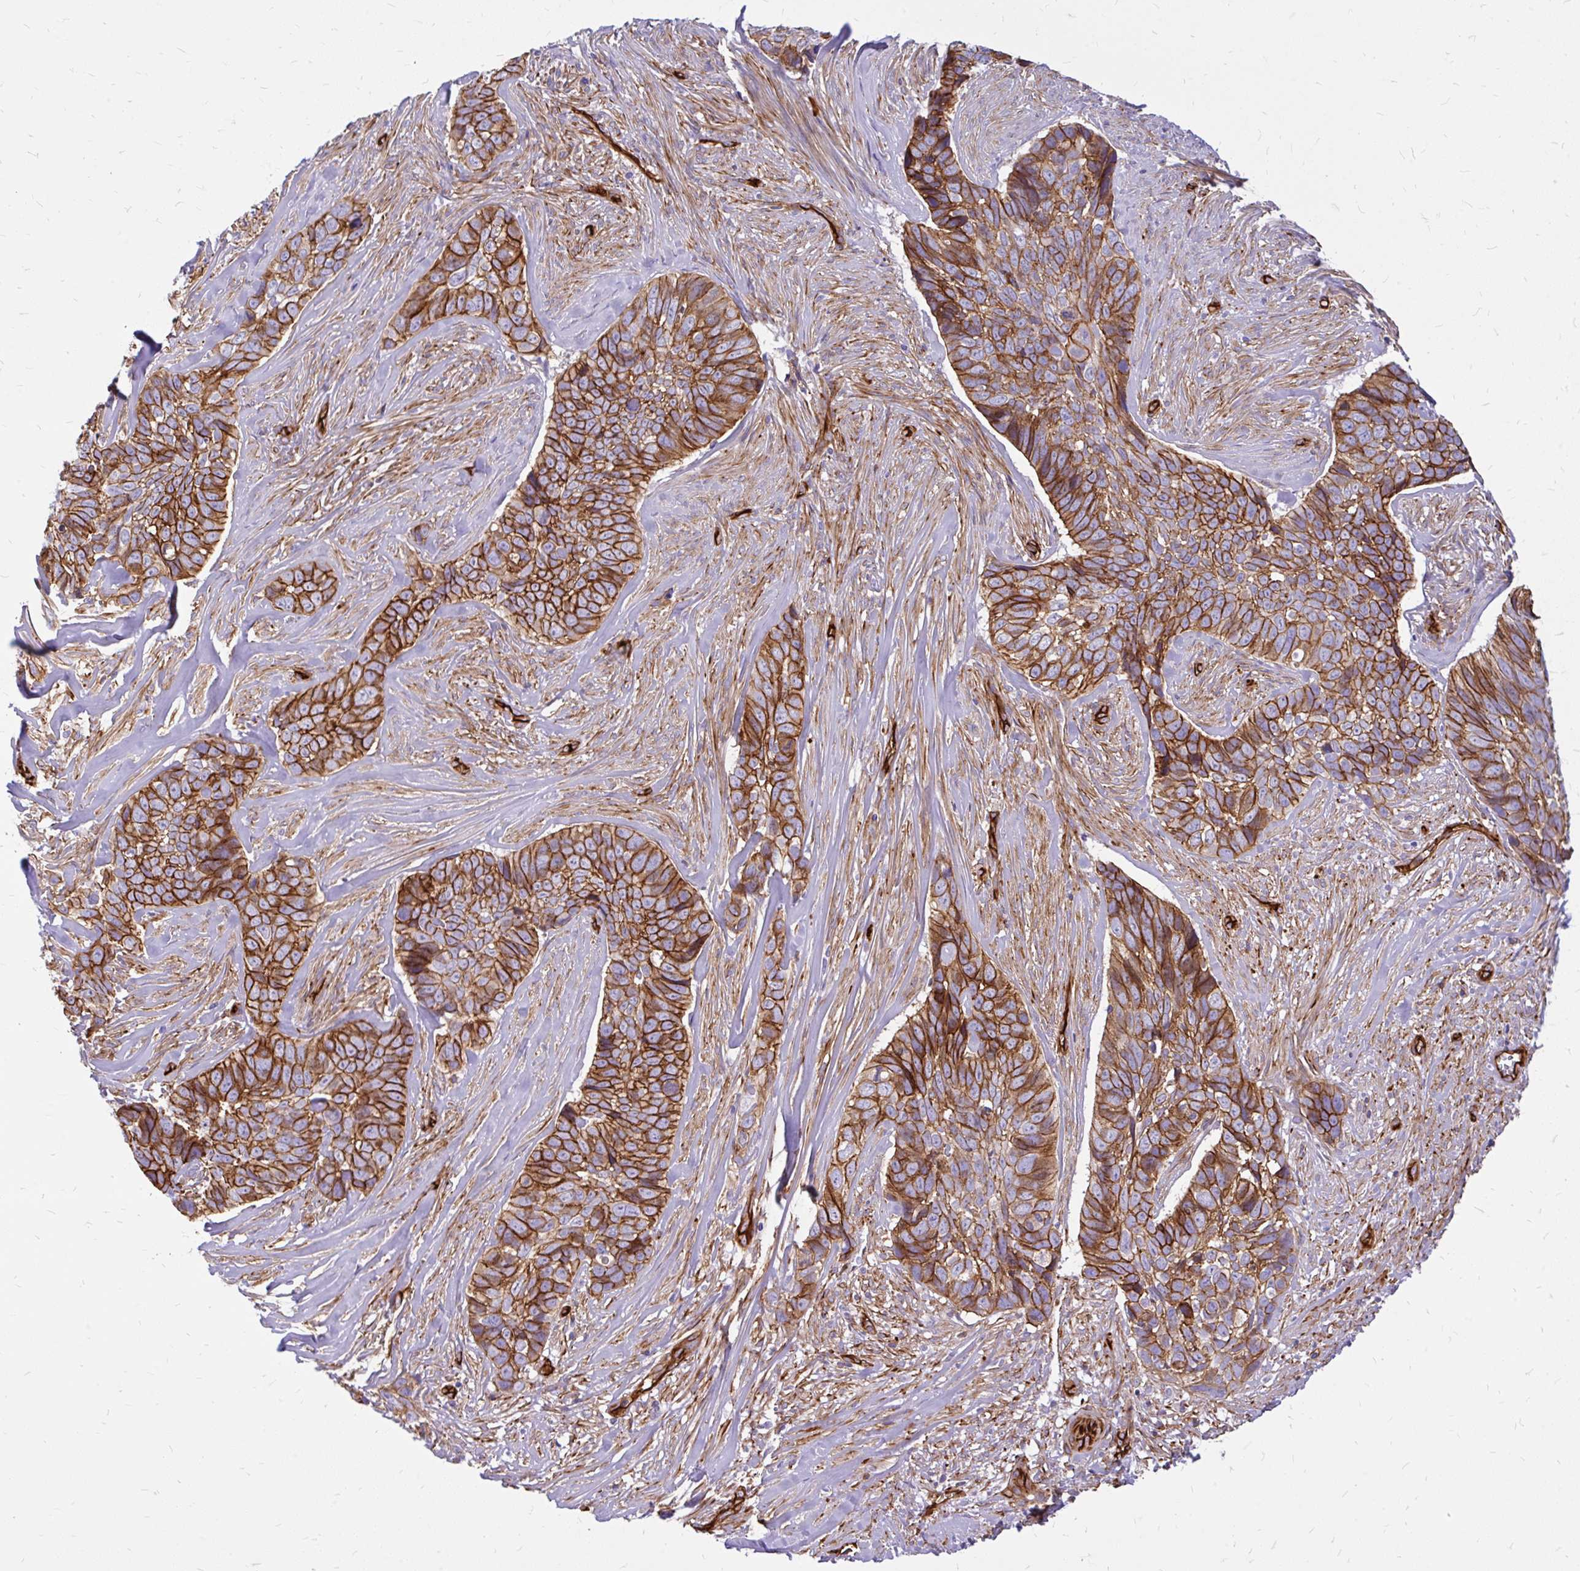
{"staining": {"intensity": "strong", "quantity": ">75%", "location": "cytoplasmic/membranous"}, "tissue": "skin cancer", "cell_type": "Tumor cells", "image_type": "cancer", "snomed": [{"axis": "morphology", "description": "Basal cell carcinoma"}, {"axis": "topography", "description": "Skin"}], "caption": "Immunohistochemical staining of skin basal cell carcinoma displays high levels of strong cytoplasmic/membranous protein positivity in about >75% of tumor cells. (brown staining indicates protein expression, while blue staining denotes nuclei).", "gene": "MAP1LC3B", "patient": {"sex": "female", "age": 82}}